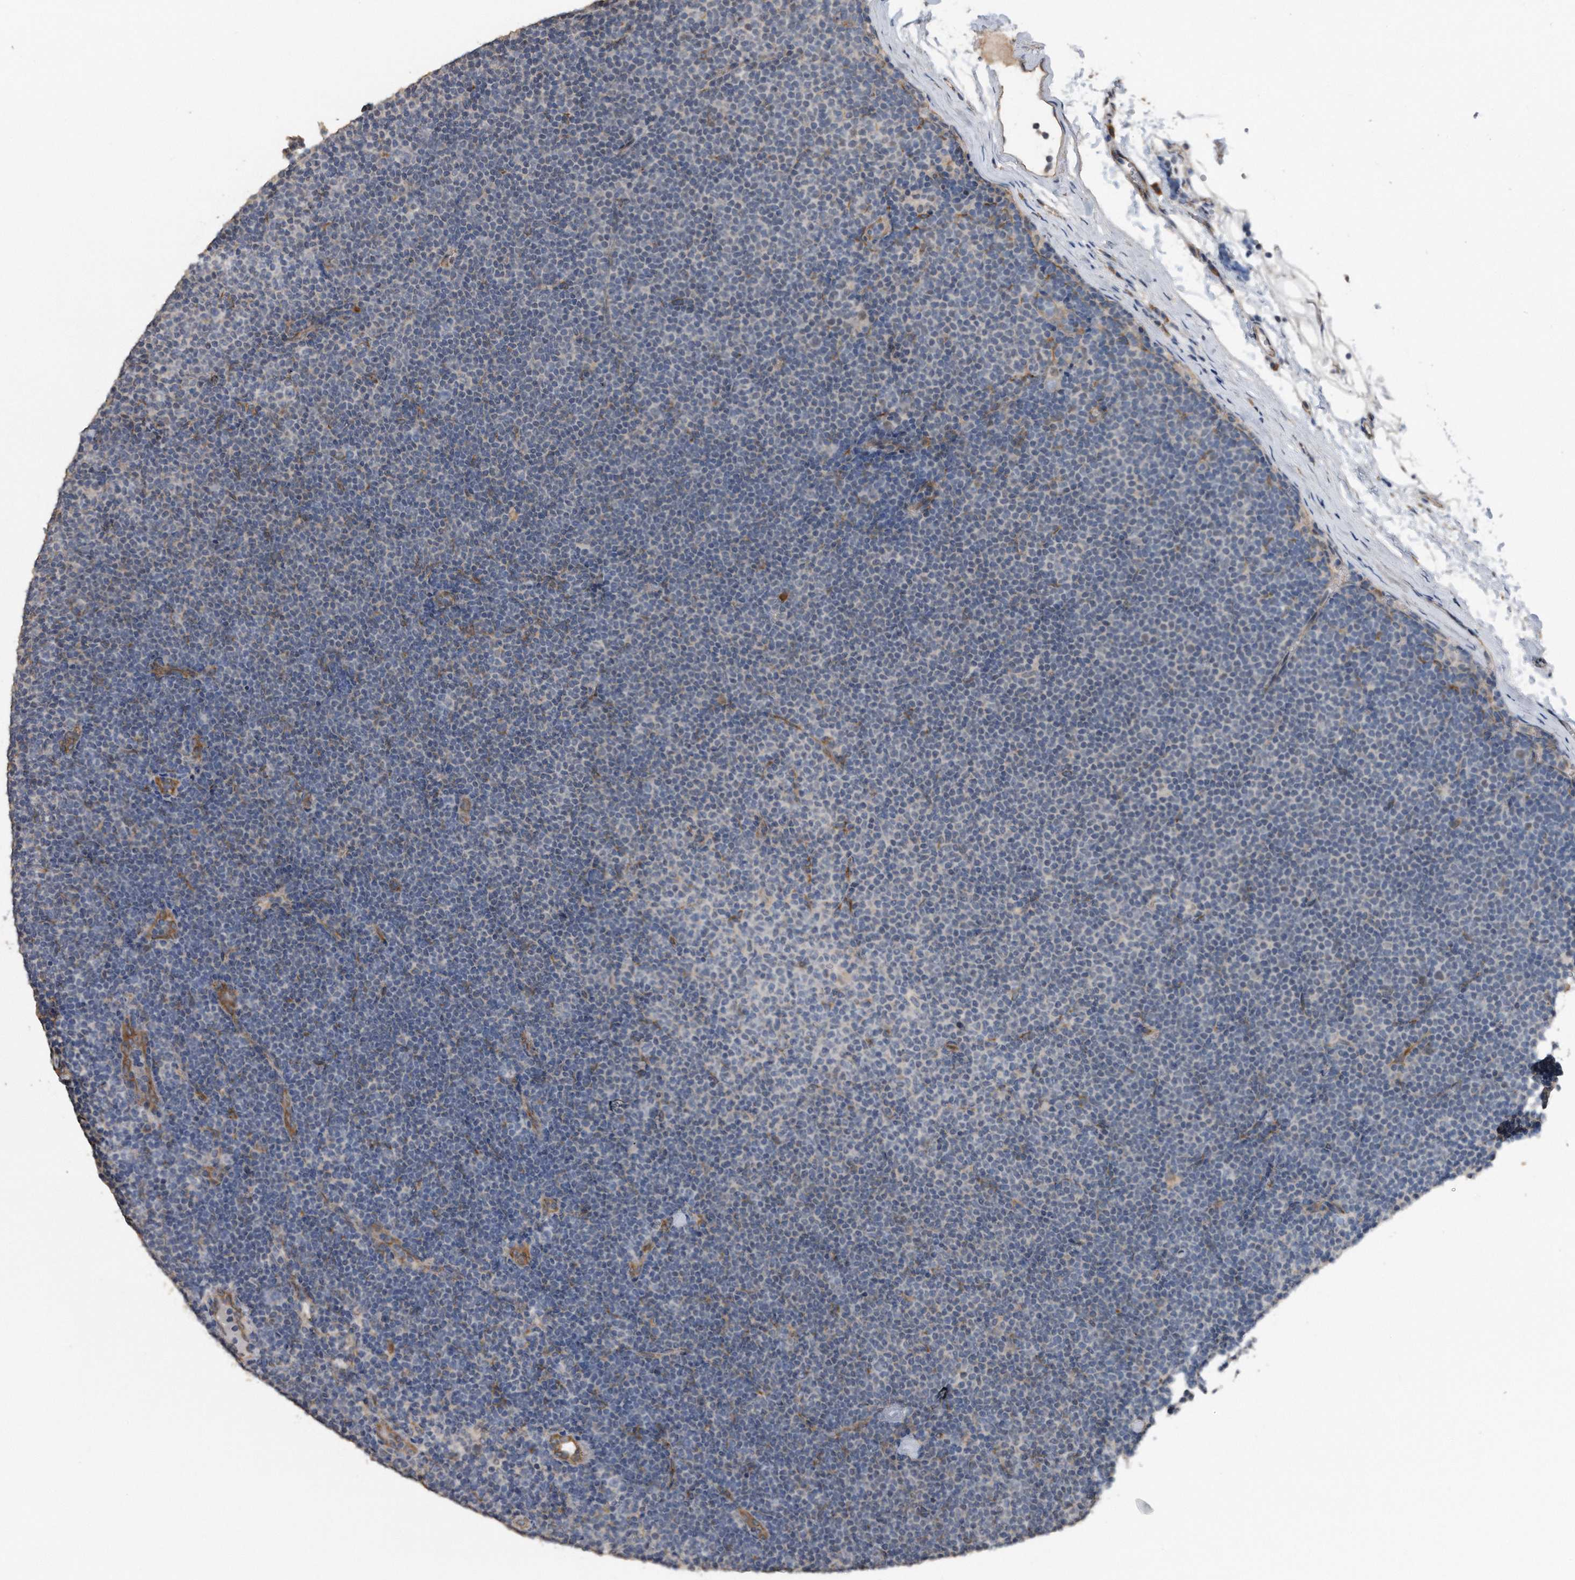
{"staining": {"intensity": "negative", "quantity": "none", "location": "none"}, "tissue": "lymphoma", "cell_type": "Tumor cells", "image_type": "cancer", "snomed": [{"axis": "morphology", "description": "Malignant lymphoma, non-Hodgkin's type, Low grade"}, {"axis": "topography", "description": "Lymph node"}], "caption": "IHC photomicrograph of human malignant lymphoma, non-Hodgkin's type (low-grade) stained for a protein (brown), which shows no expression in tumor cells.", "gene": "PCLO", "patient": {"sex": "female", "age": 53}}